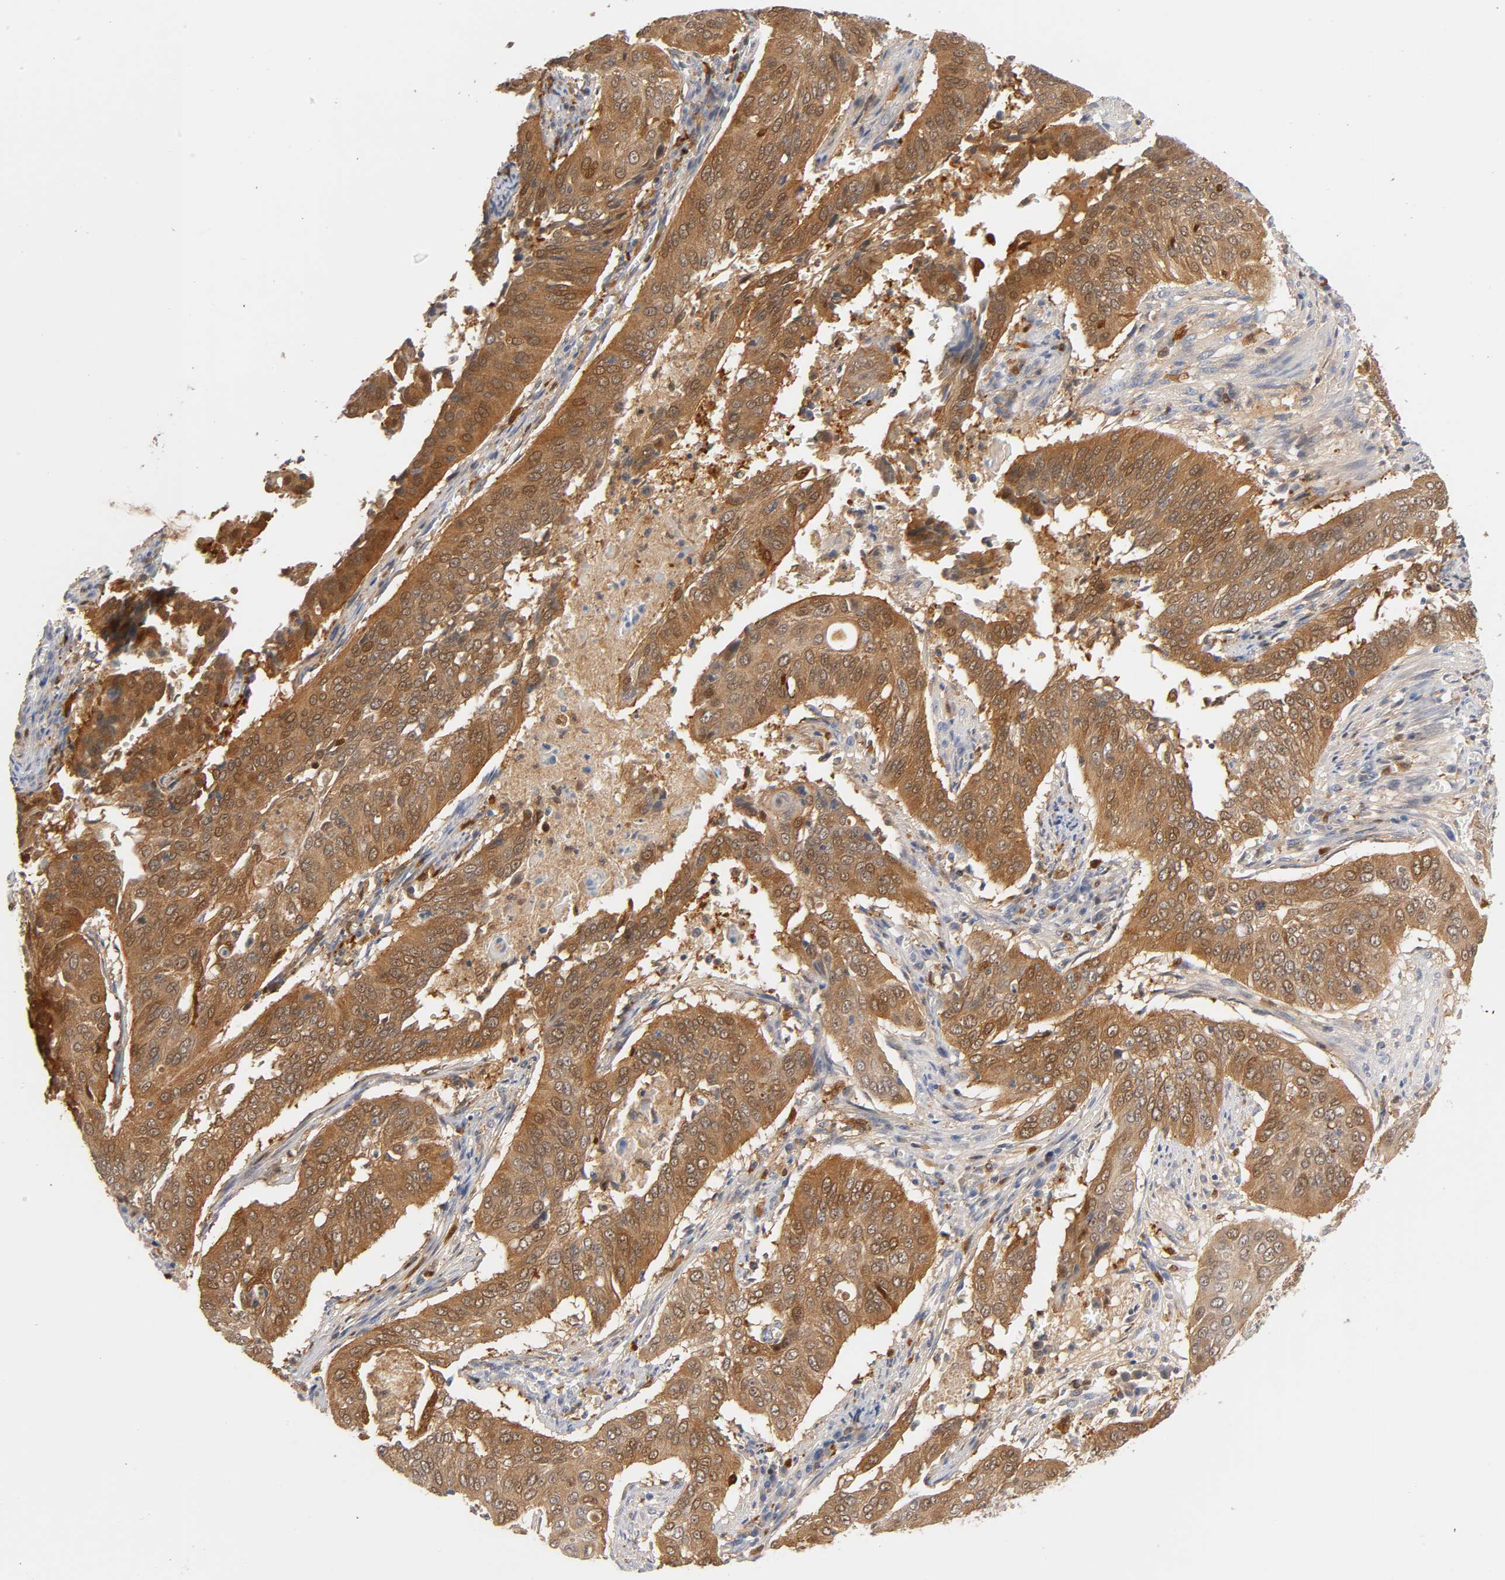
{"staining": {"intensity": "moderate", "quantity": ">75%", "location": "cytoplasmic/membranous,nuclear"}, "tissue": "cervical cancer", "cell_type": "Tumor cells", "image_type": "cancer", "snomed": [{"axis": "morphology", "description": "Squamous cell carcinoma, NOS"}, {"axis": "topography", "description": "Cervix"}], "caption": "Cervical cancer tissue reveals moderate cytoplasmic/membranous and nuclear expression in approximately >75% of tumor cells", "gene": "IL18", "patient": {"sex": "female", "age": 39}}